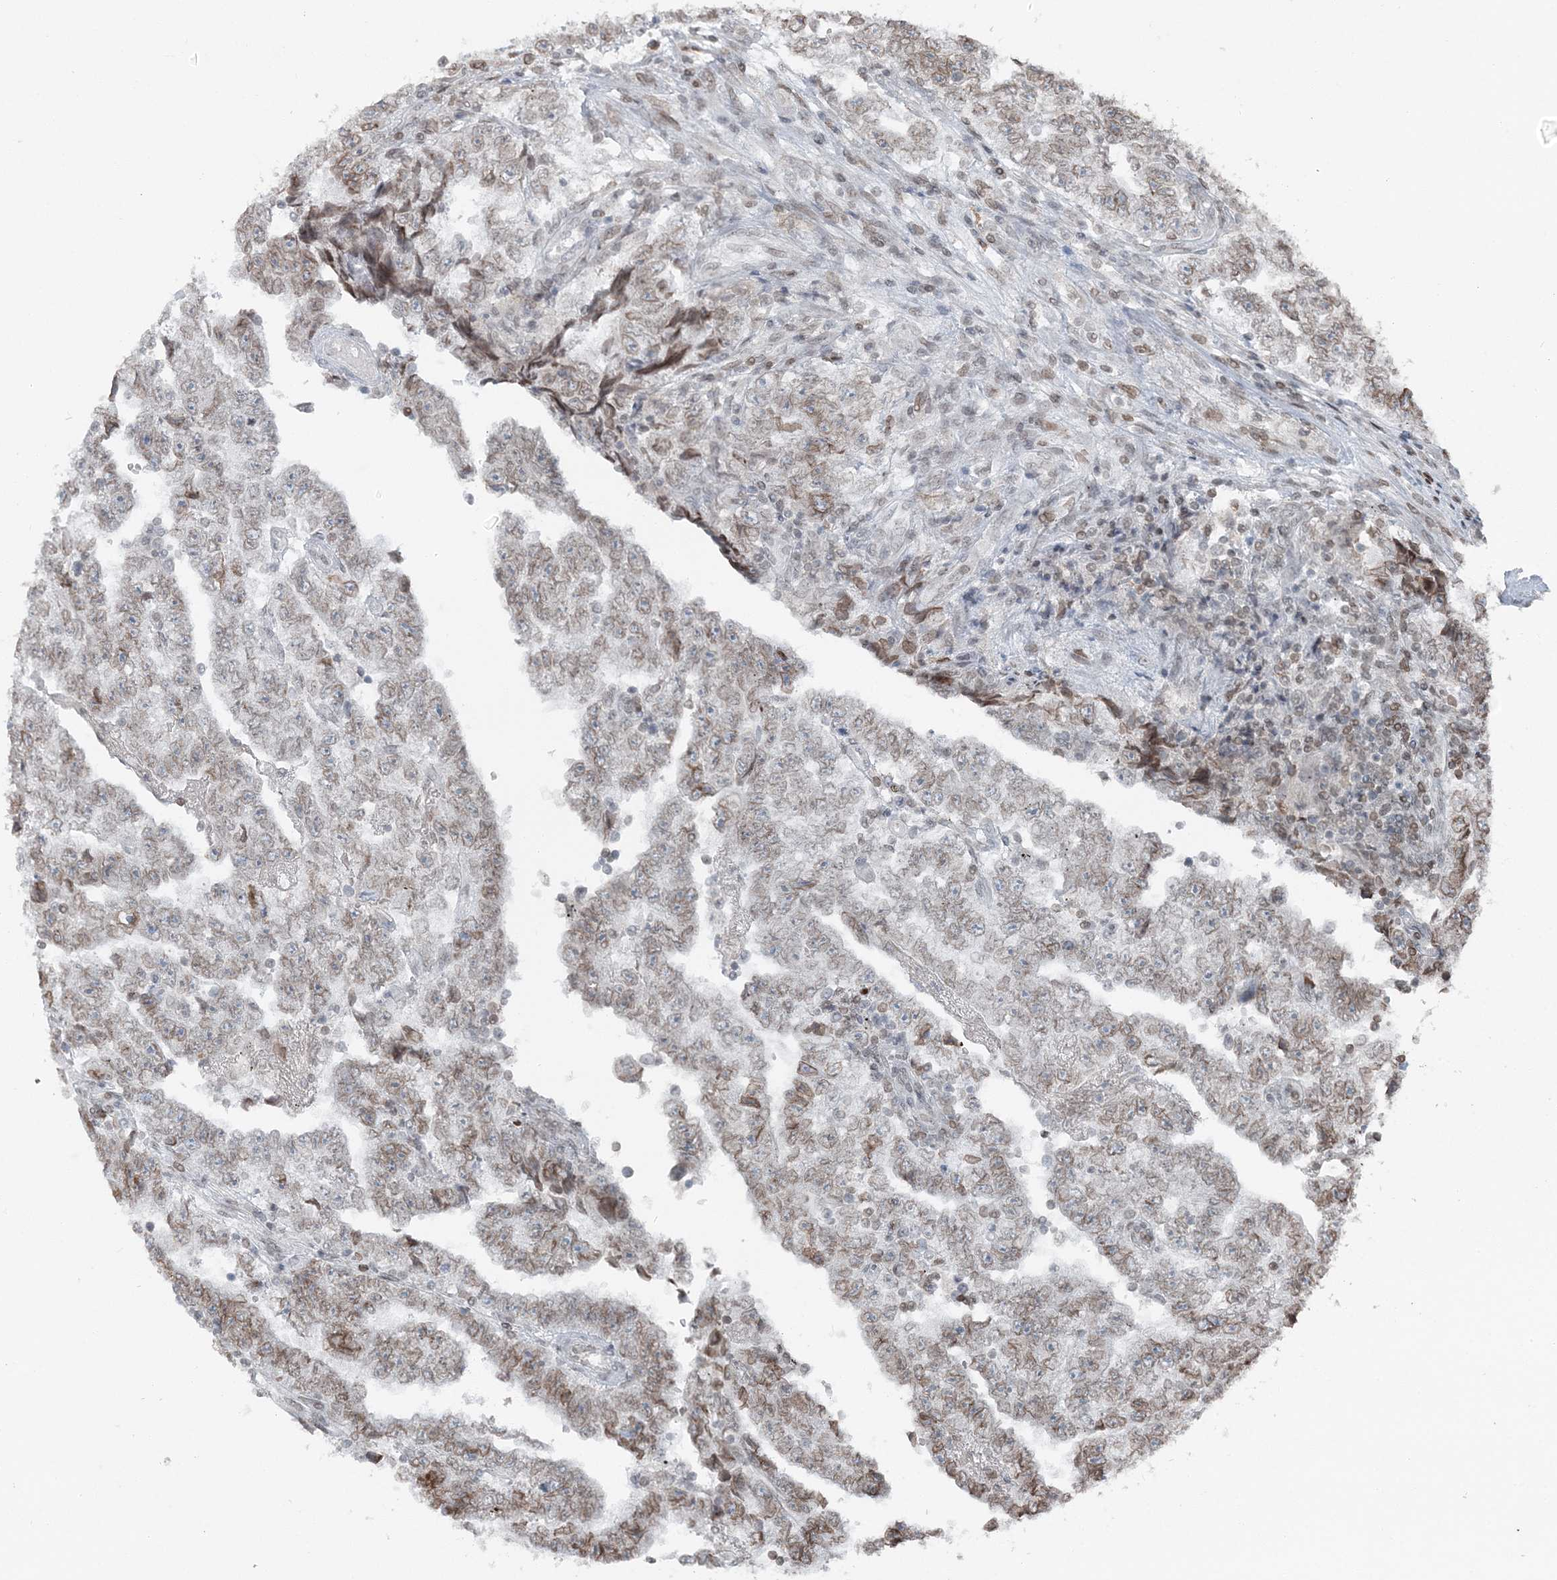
{"staining": {"intensity": "weak", "quantity": "25%-75%", "location": "cytoplasmic/membranous,nuclear"}, "tissue": "testis cancer", "cell_type": "Tumor cells", "image_type": "cancer", "snomed": [{"axis": "morphology", "description": "Carcinoma, Embryonal, NOS"}, {"axis": "topography", "description": "Testis"}], "caption": "IHC of testis embryonal carcinoma demonstrates low levels of weak cytoplasmic/membranous and nuclear positivity in about 25%-75% of tumor cells.", "gene": "GJD4", "patient": {"sex": "male", "age": 25}}